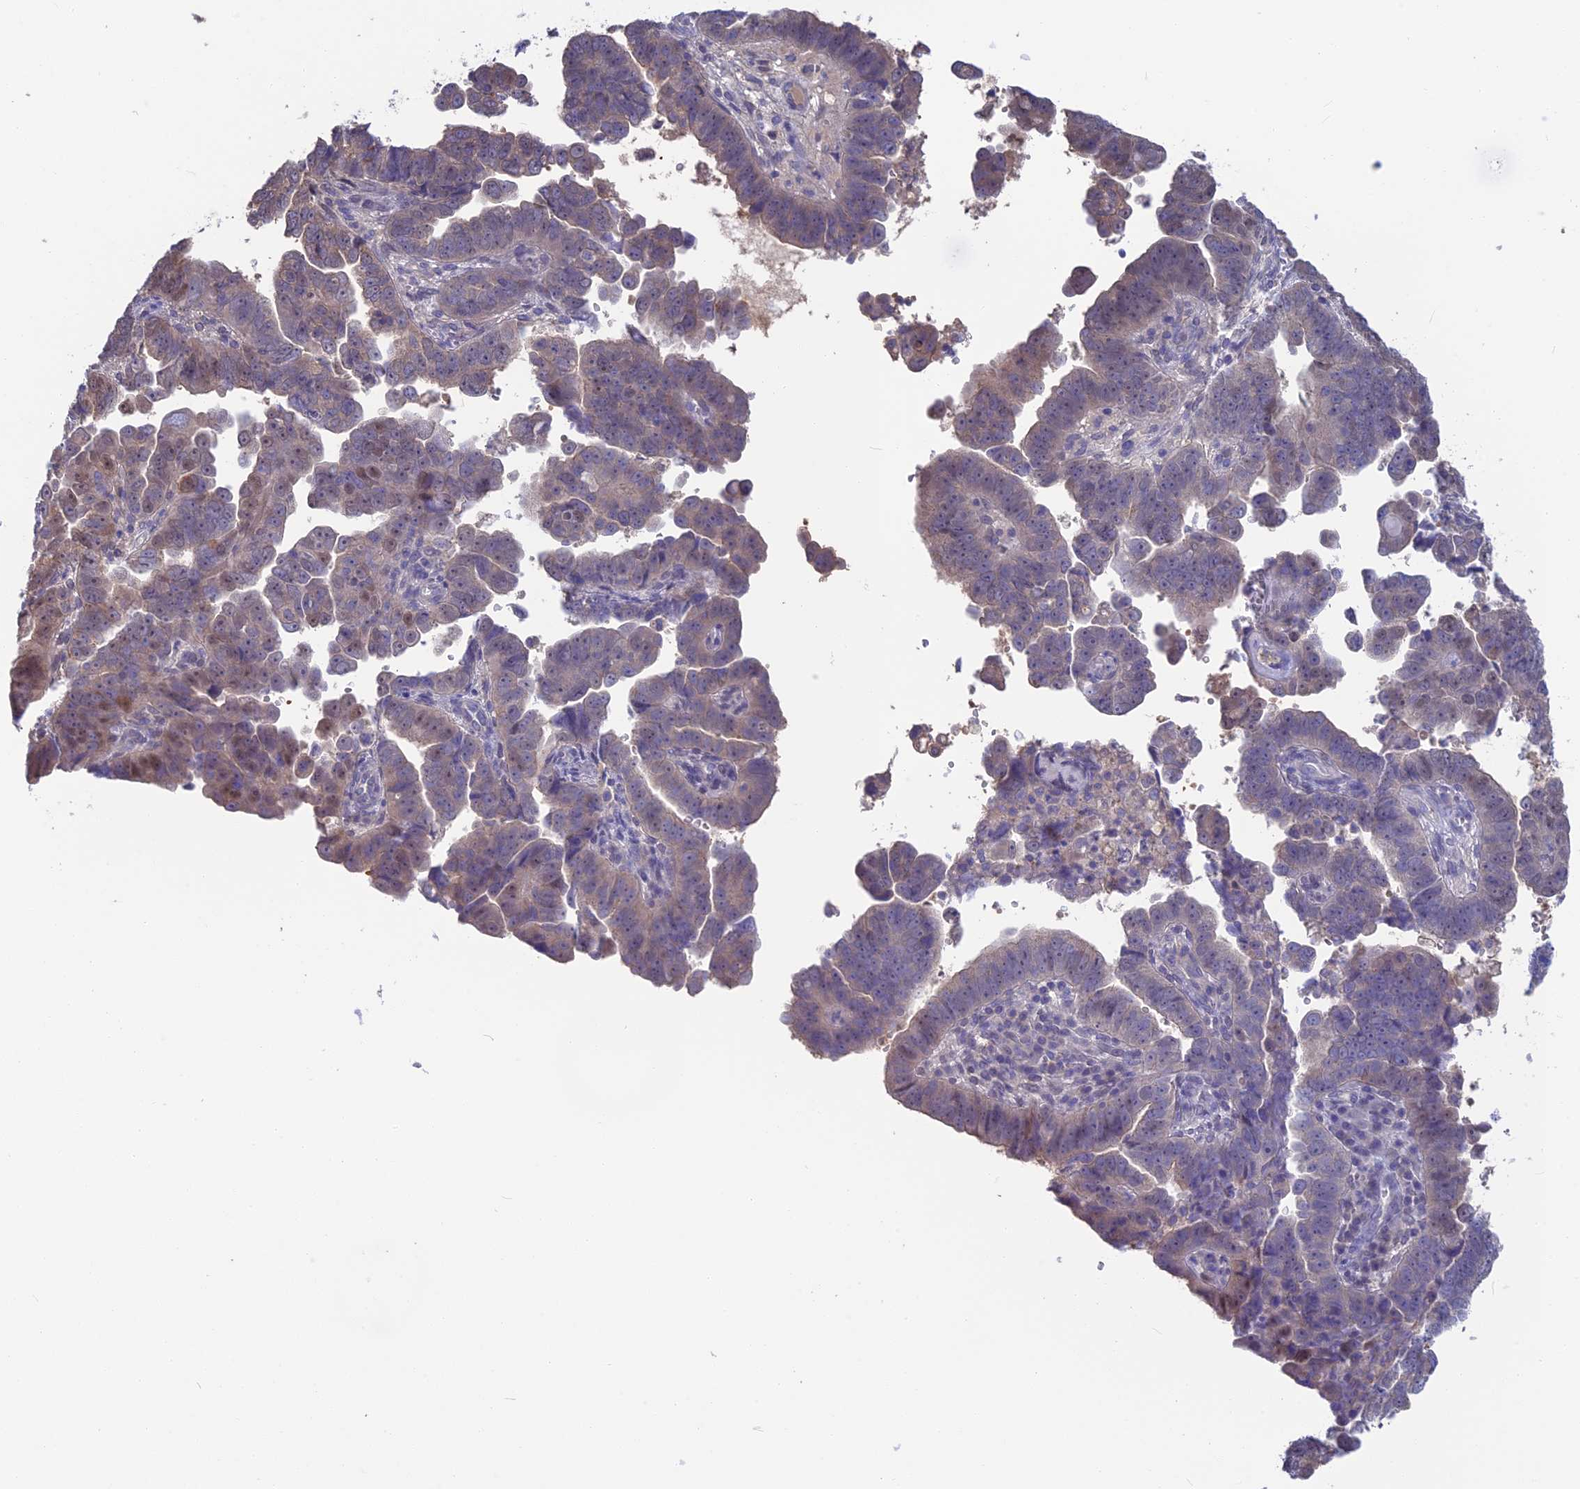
{"staining": {"intensity": "weak", "quantity": "<25%", "location": "cytoplasmic/membranous,nuclear"}, "tissue": "endometrial cancer", "cell_type": "Tumor cells", "image_type": "cancer", "snomed": [{"axis": "morphology", "description": "Adenocarcinoma, NOS"}, {"axis": "topography", "description": "Endometrium"}], "caption": "A high-resolution histopathology image shows immunohistochemistry staining of endometrial adenocarcinoma, which demonstrates no significant expression in tumor cells. Brightfield microscopy of IHC stained with DAB (brown) and hematoxylin (blue), captured at high magnification.", "gene": "SNAP91", "patient": {"sex": "female", "age": 75}}